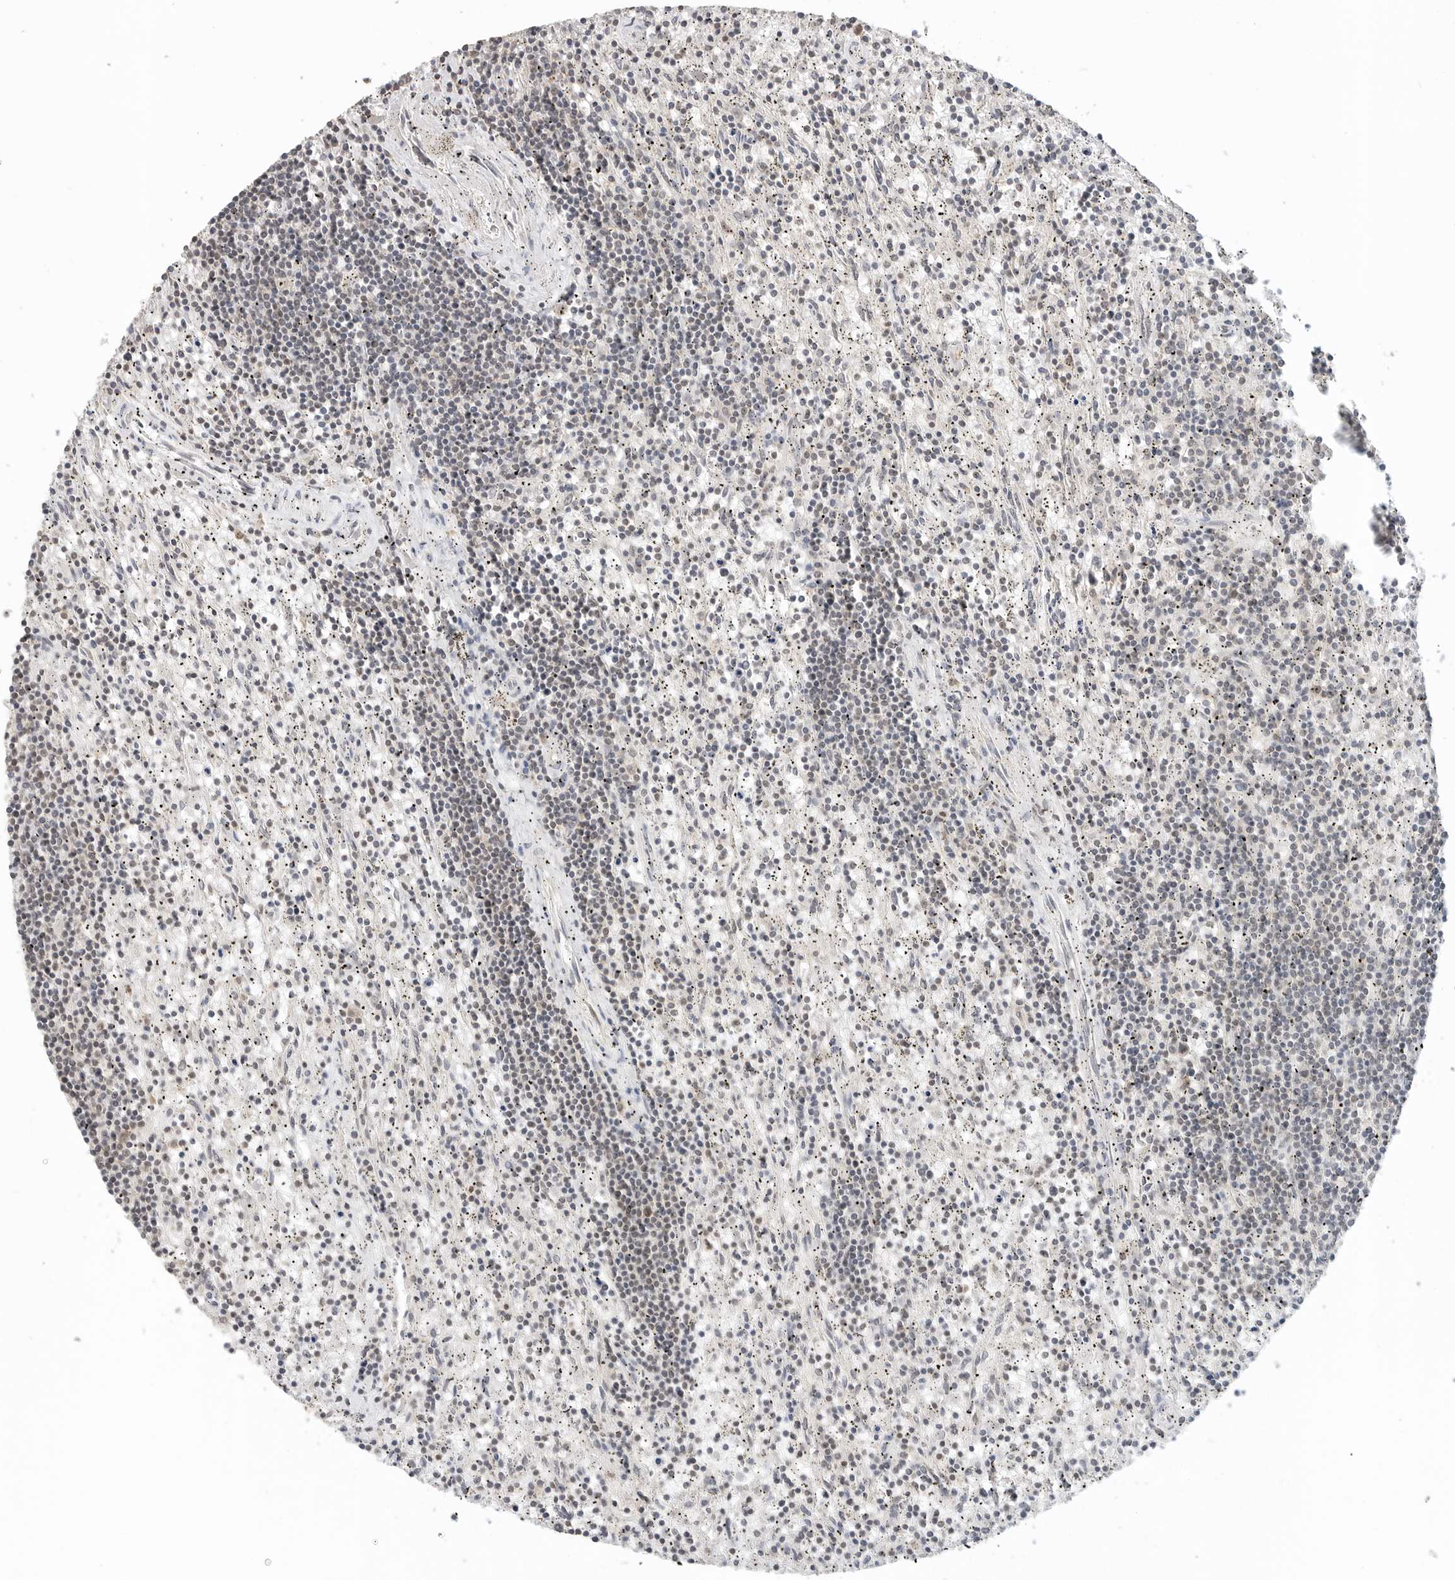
{"staining": {"intensity": "weak", "quantity": "<25%", "location": "nuclear"}, "tissue": "lymphoma", "cell_type": "Tumor cells", "image_type": "cancer", "snomed": [{"axis": "morphology", "description": "Malignant lymphoma, non-Hodgkin's type, Low grade"}, {"axis": "topography", "description": "Spleen"}], "caption": "Tumor cells show no significant staining in lymphoma.", "gene": "METAP1", "patient": {"sex": "male", "age": 76}}